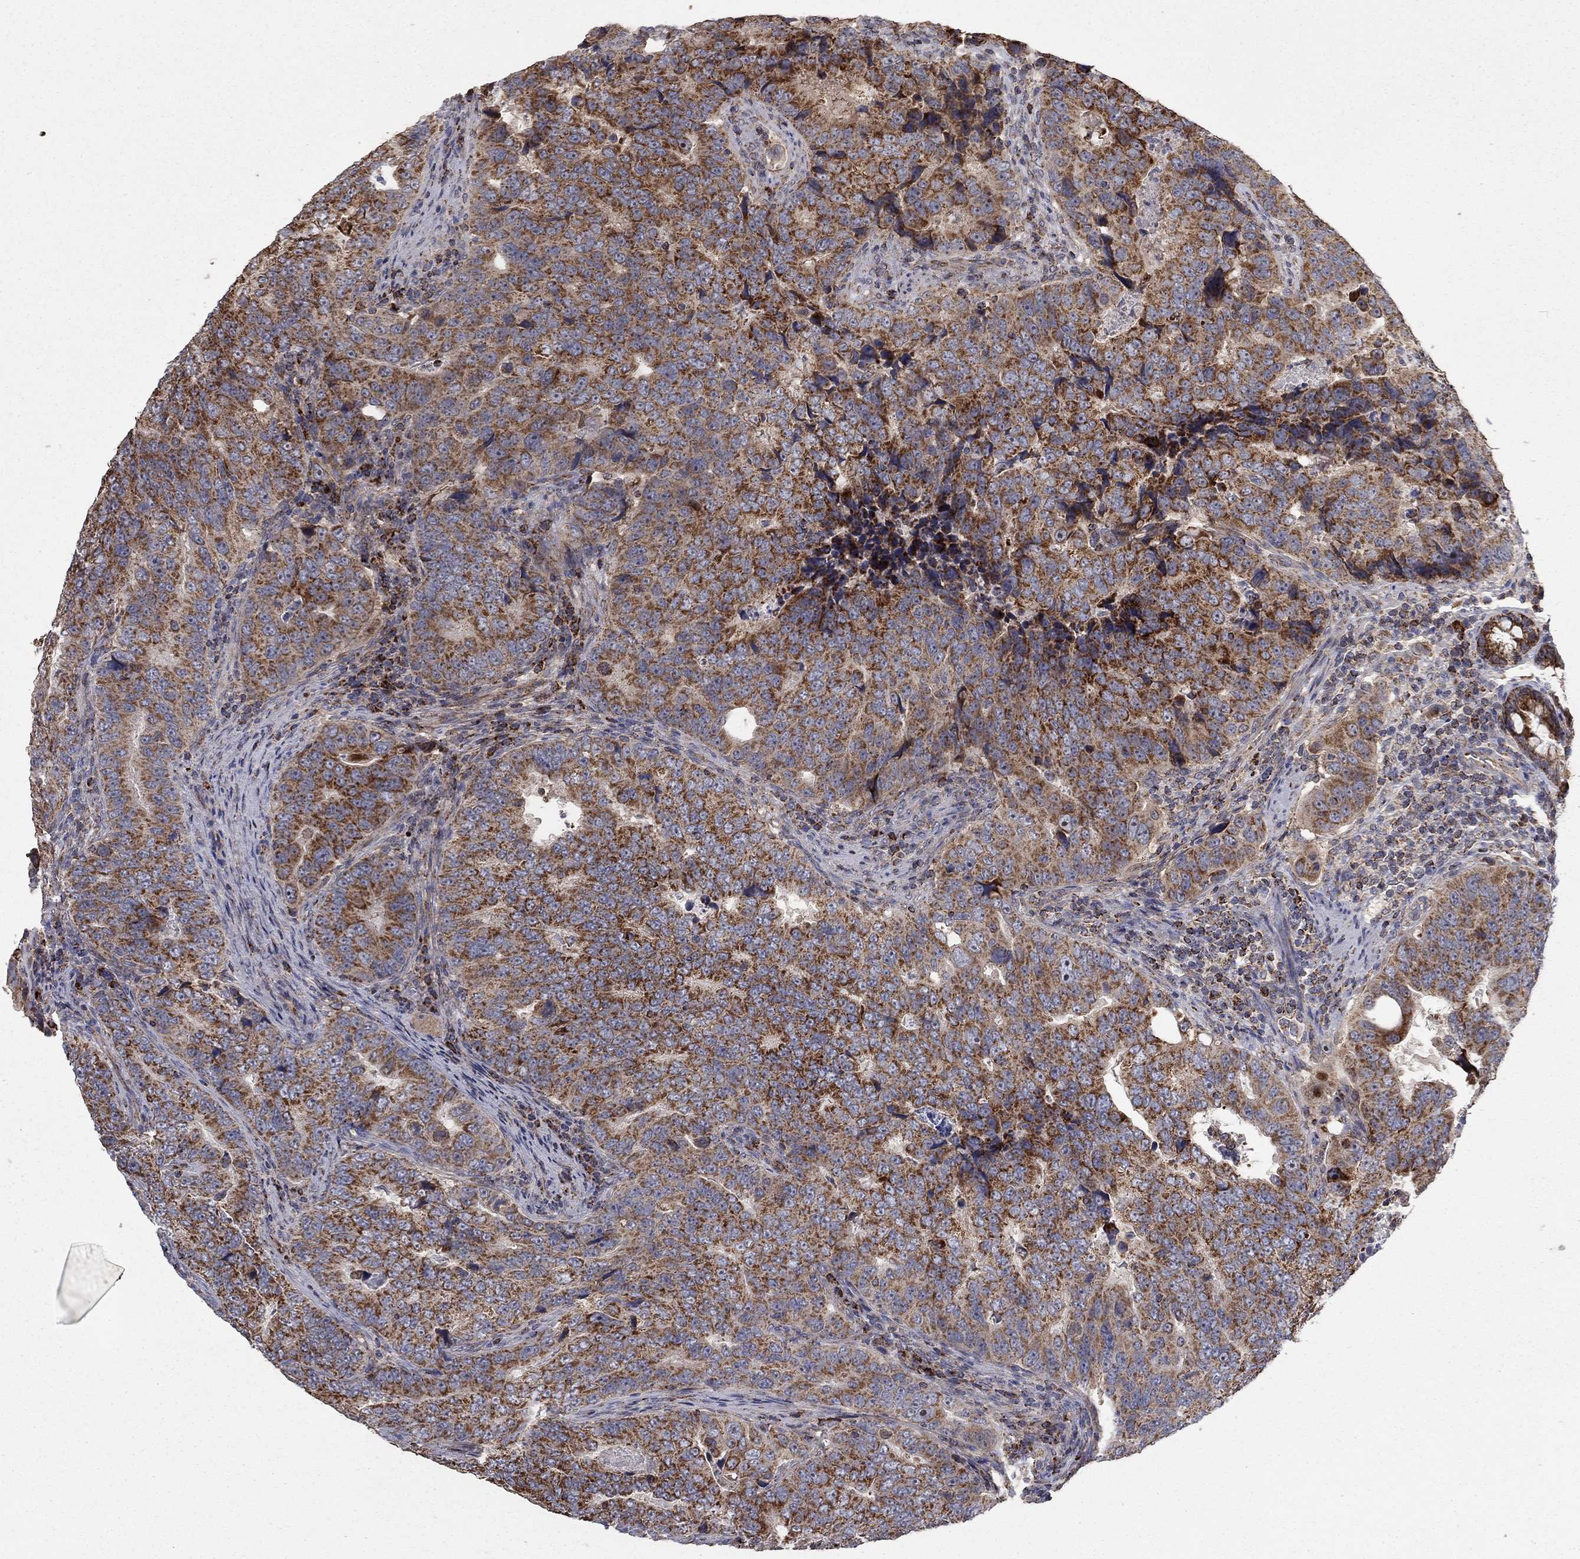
{"staining": {"intensity": "strong", "quantity": ">75%", "location": "cytoplasmic/membranous"}, "tissue": "colorectal cancer", "cell_type": "Tumor cells", "image_type": "cancer", "snomed": [{"axis": "morphology", "description": "Adenocarcinoma, NOS"}, {"axis": "topography", "description": "Colon"}], "caption": "Strong cytoplasmic/membranous protein positivity is seen in approximately >75% of tumor cells in colorectal adenocarcinoma.", "gene": "GPSM1", "patient": {"sex": "female", "age": 72}}